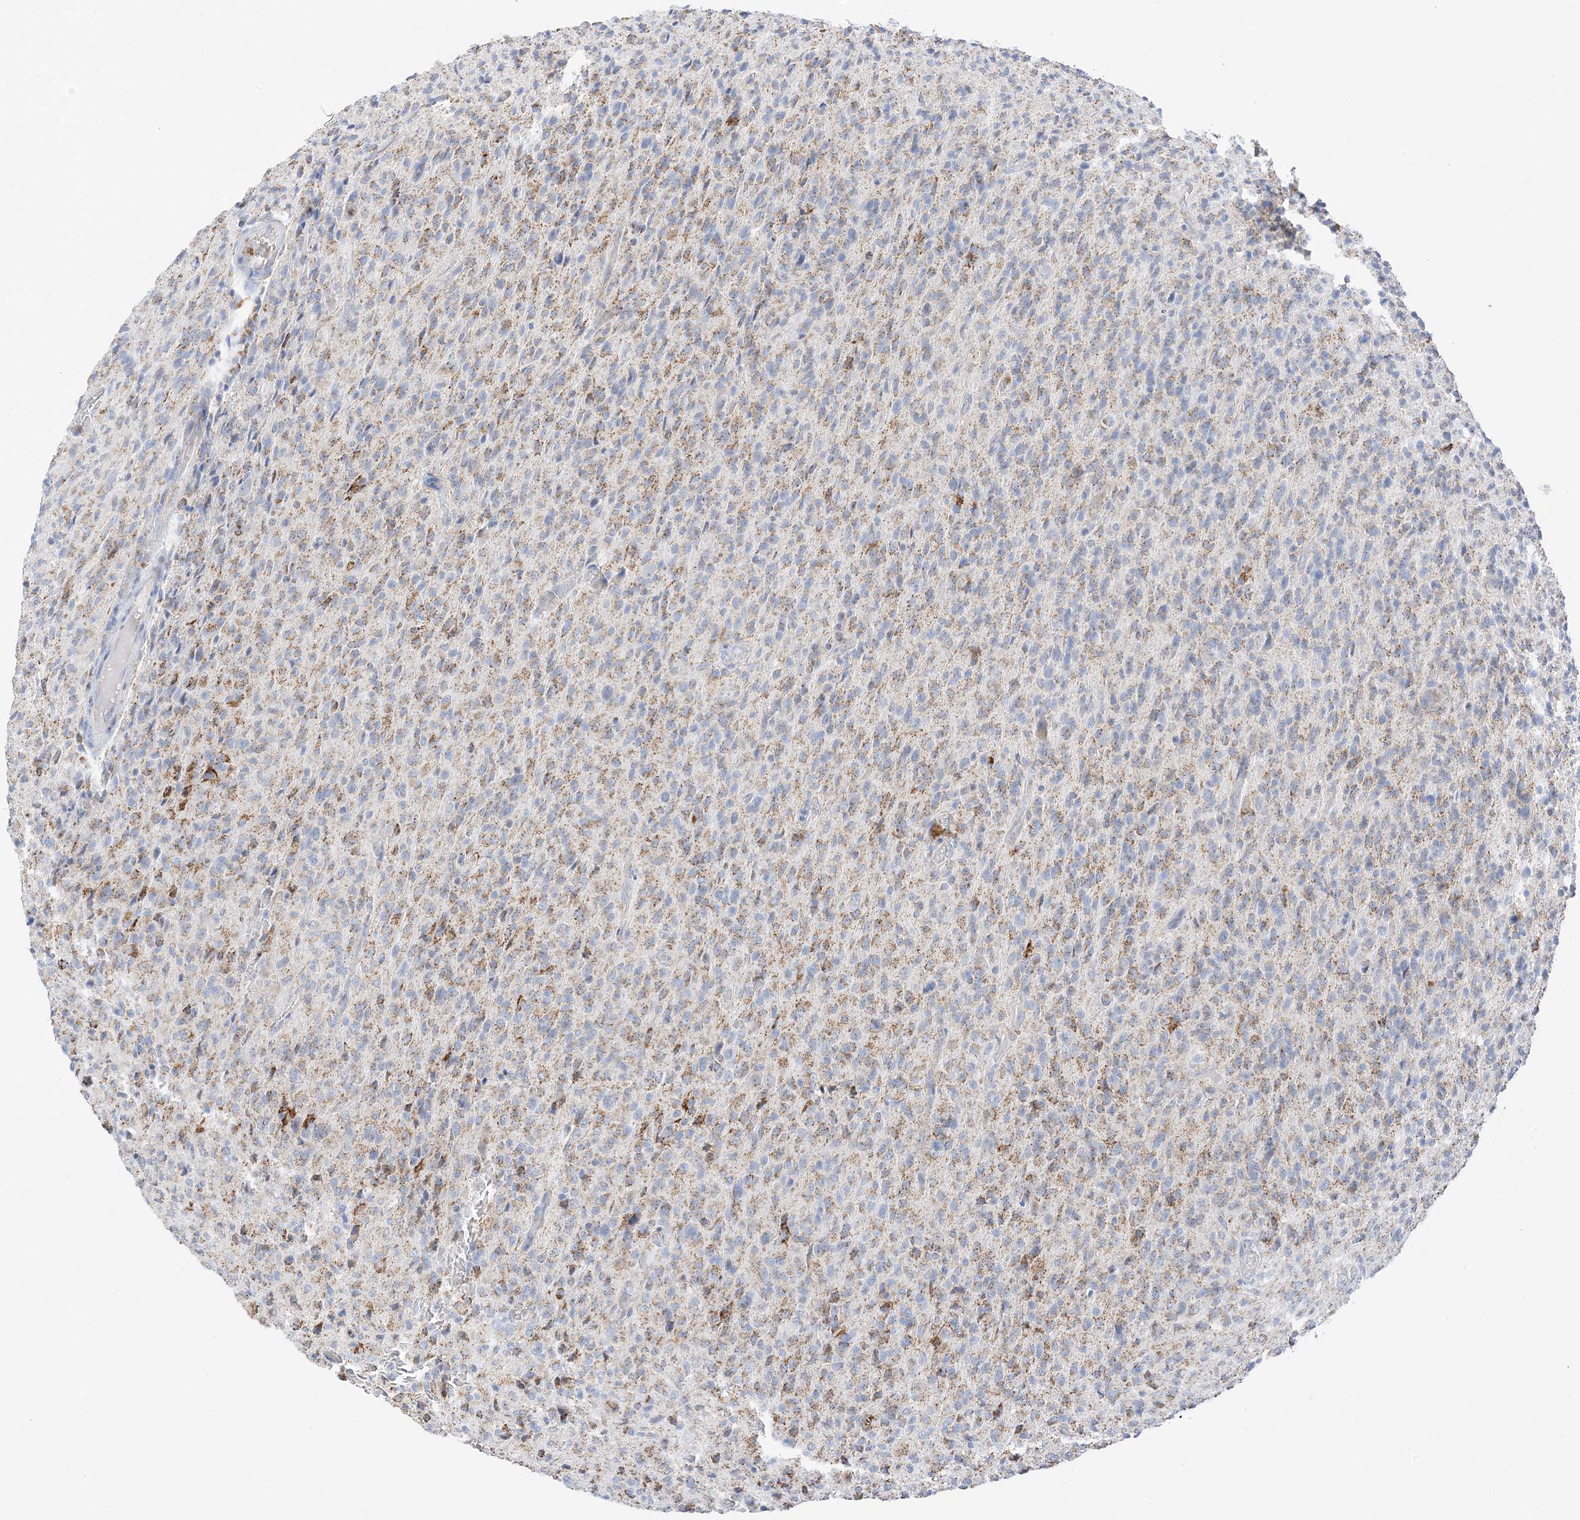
{"staining": {"intensity": "moderate", "quantity": "<25%", "location": "cytoplasmic/membranous"}, "tissue": "glioma", "cell_type": "Tumor cells", "image_type": "cancer", "snomed": [{"axis": "morphology", "description": "Glioma, malignant, High grade"}, {"axis": "topography", "description": "Brain"}], "caption": "Moderate cytoplasmic/membranous protein staining is seen in approximately <25% of tumor cells in glioma.", "gene": "CAPN13", "patient": {"sex": "female", "age": 57}}